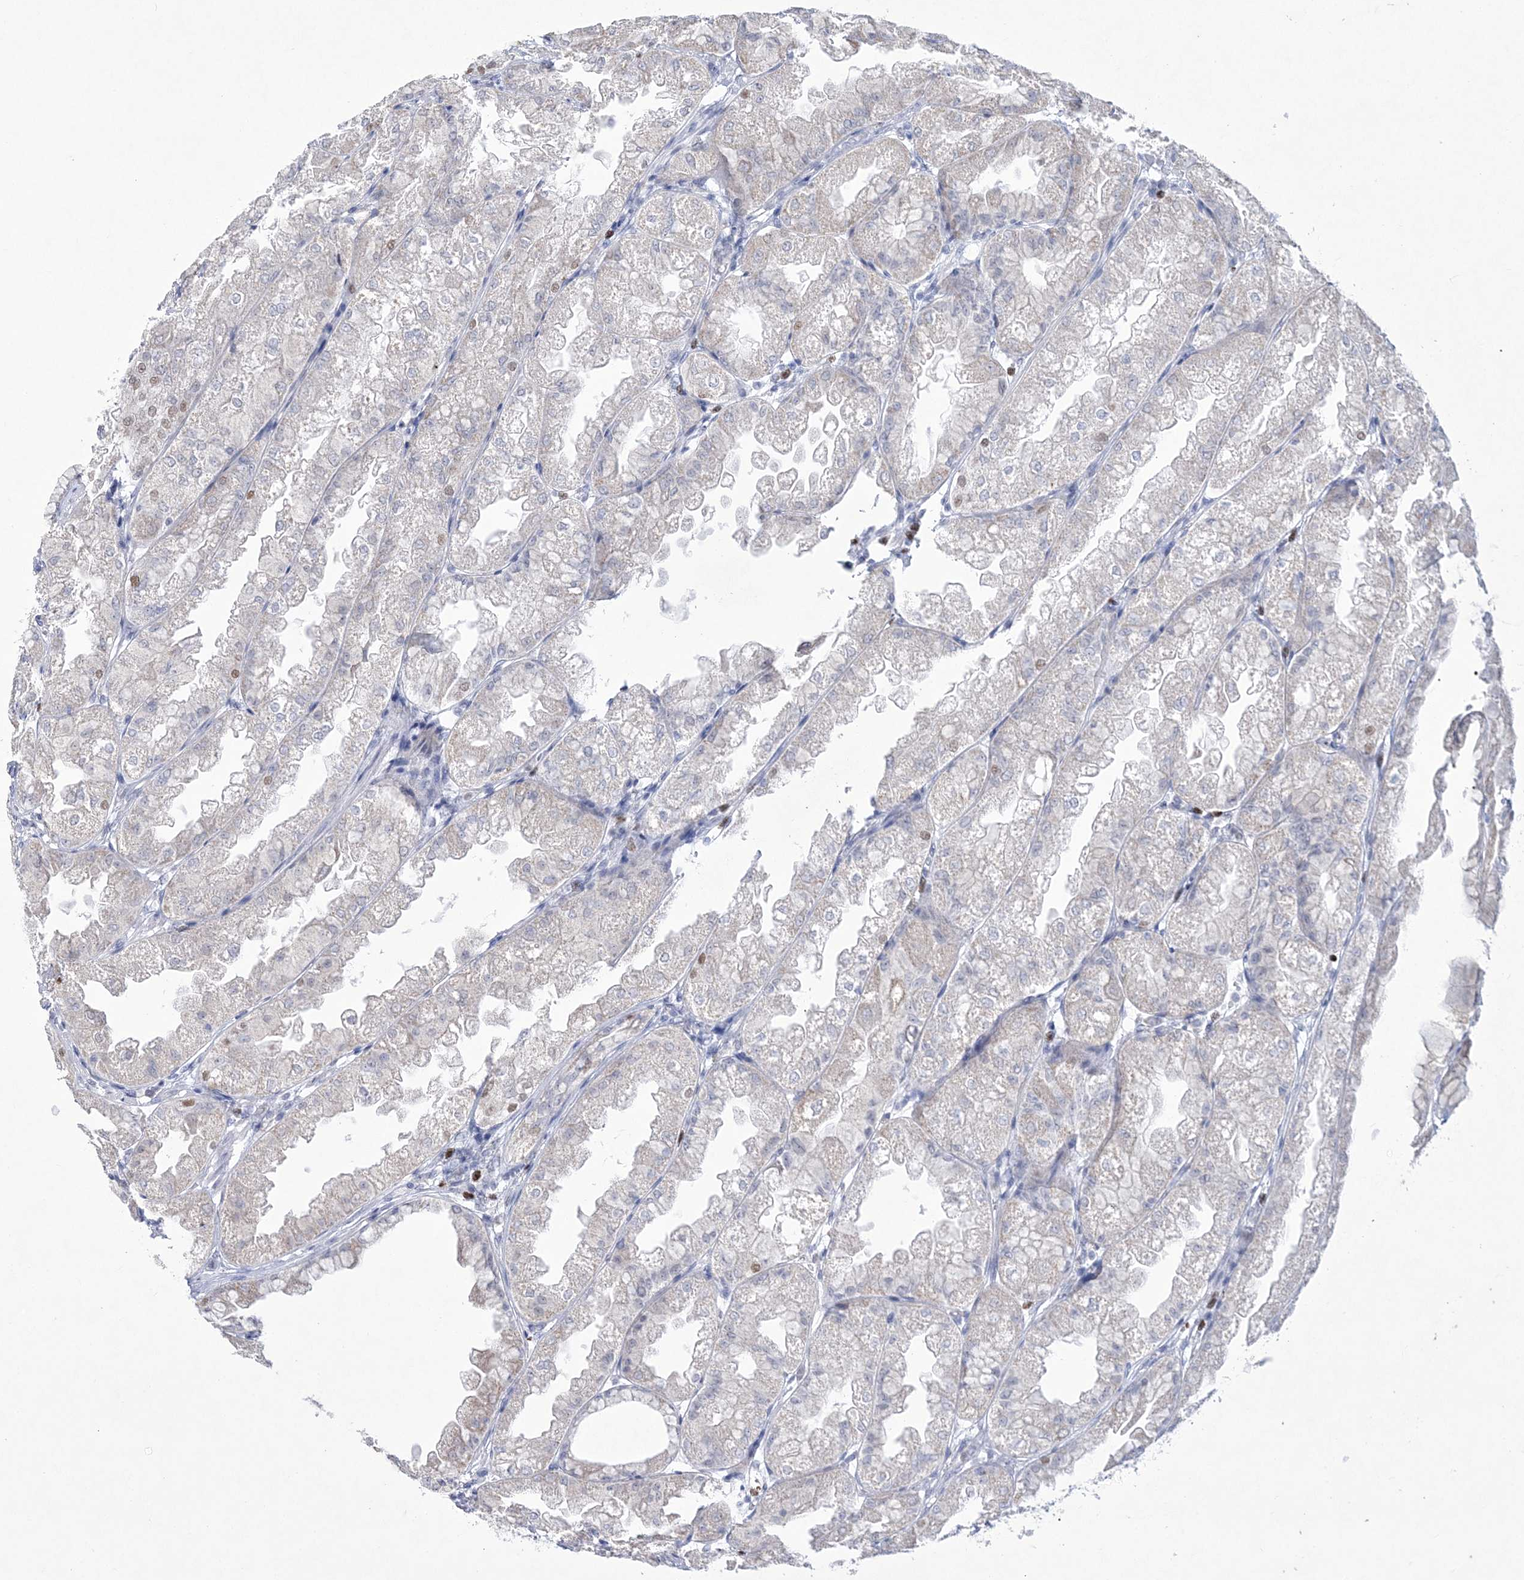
{"staining": {"intensity": "weak", "quantity": "<25%", "location": "nuclear"}, "tissue": "stomach", "cell_type": "Glandular cells", "image_type": "normal", "snomed": [{"axis": "morphology", "description": "Normal tissue, NOS"}, {"axis": "topography", "description": "Stomach, upper"}], "caption": "Immunohistochemistry of benign stomach demonstrates no positivity in glandular cells. (DAB (3,3'-diaminobenzidine) immunohistochemistry (IHC), high magnification).", "gene": "WDR27", "patient": {"sex": "male", "age": 47}}